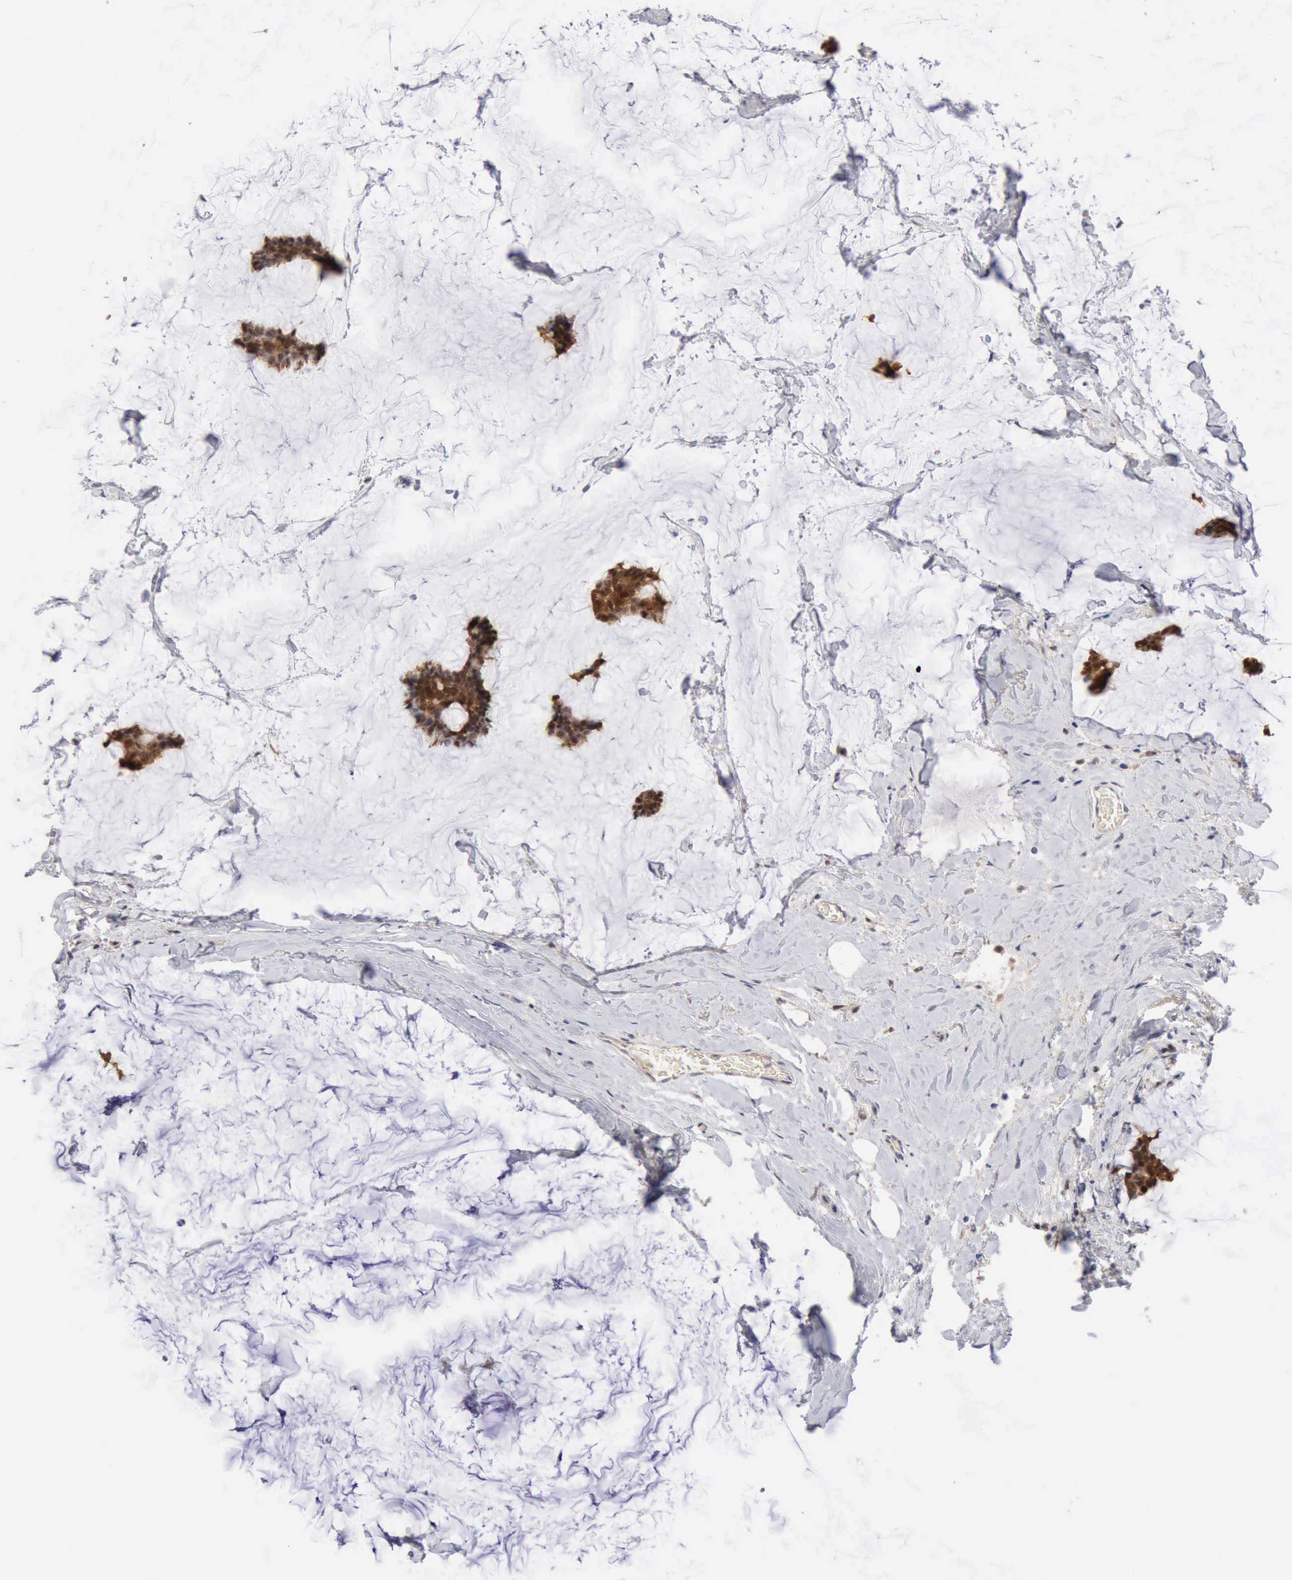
{"staining": {"intensity": "strong", "quantity": ">75%", "location": "cytoplasmic/membranous,nuclear"}, "tissue": "breast cancer", "cell_type": "Tumor cells", "image_type": "cancer", "snomed": [{"axis": "morphology", "description": "Duct carcinoma"}, {"axis": "topography", "description": "Breast"}], "caption": "DAB immunohistochemical staining of human intraductal carcinoma (breast) demonstrates strong cytoplasmic/membranous and nuclear protein expression in about >75% of tumor cells.", "gene": "PTGR2", "patient": {"sex": "female", "age": 93}}